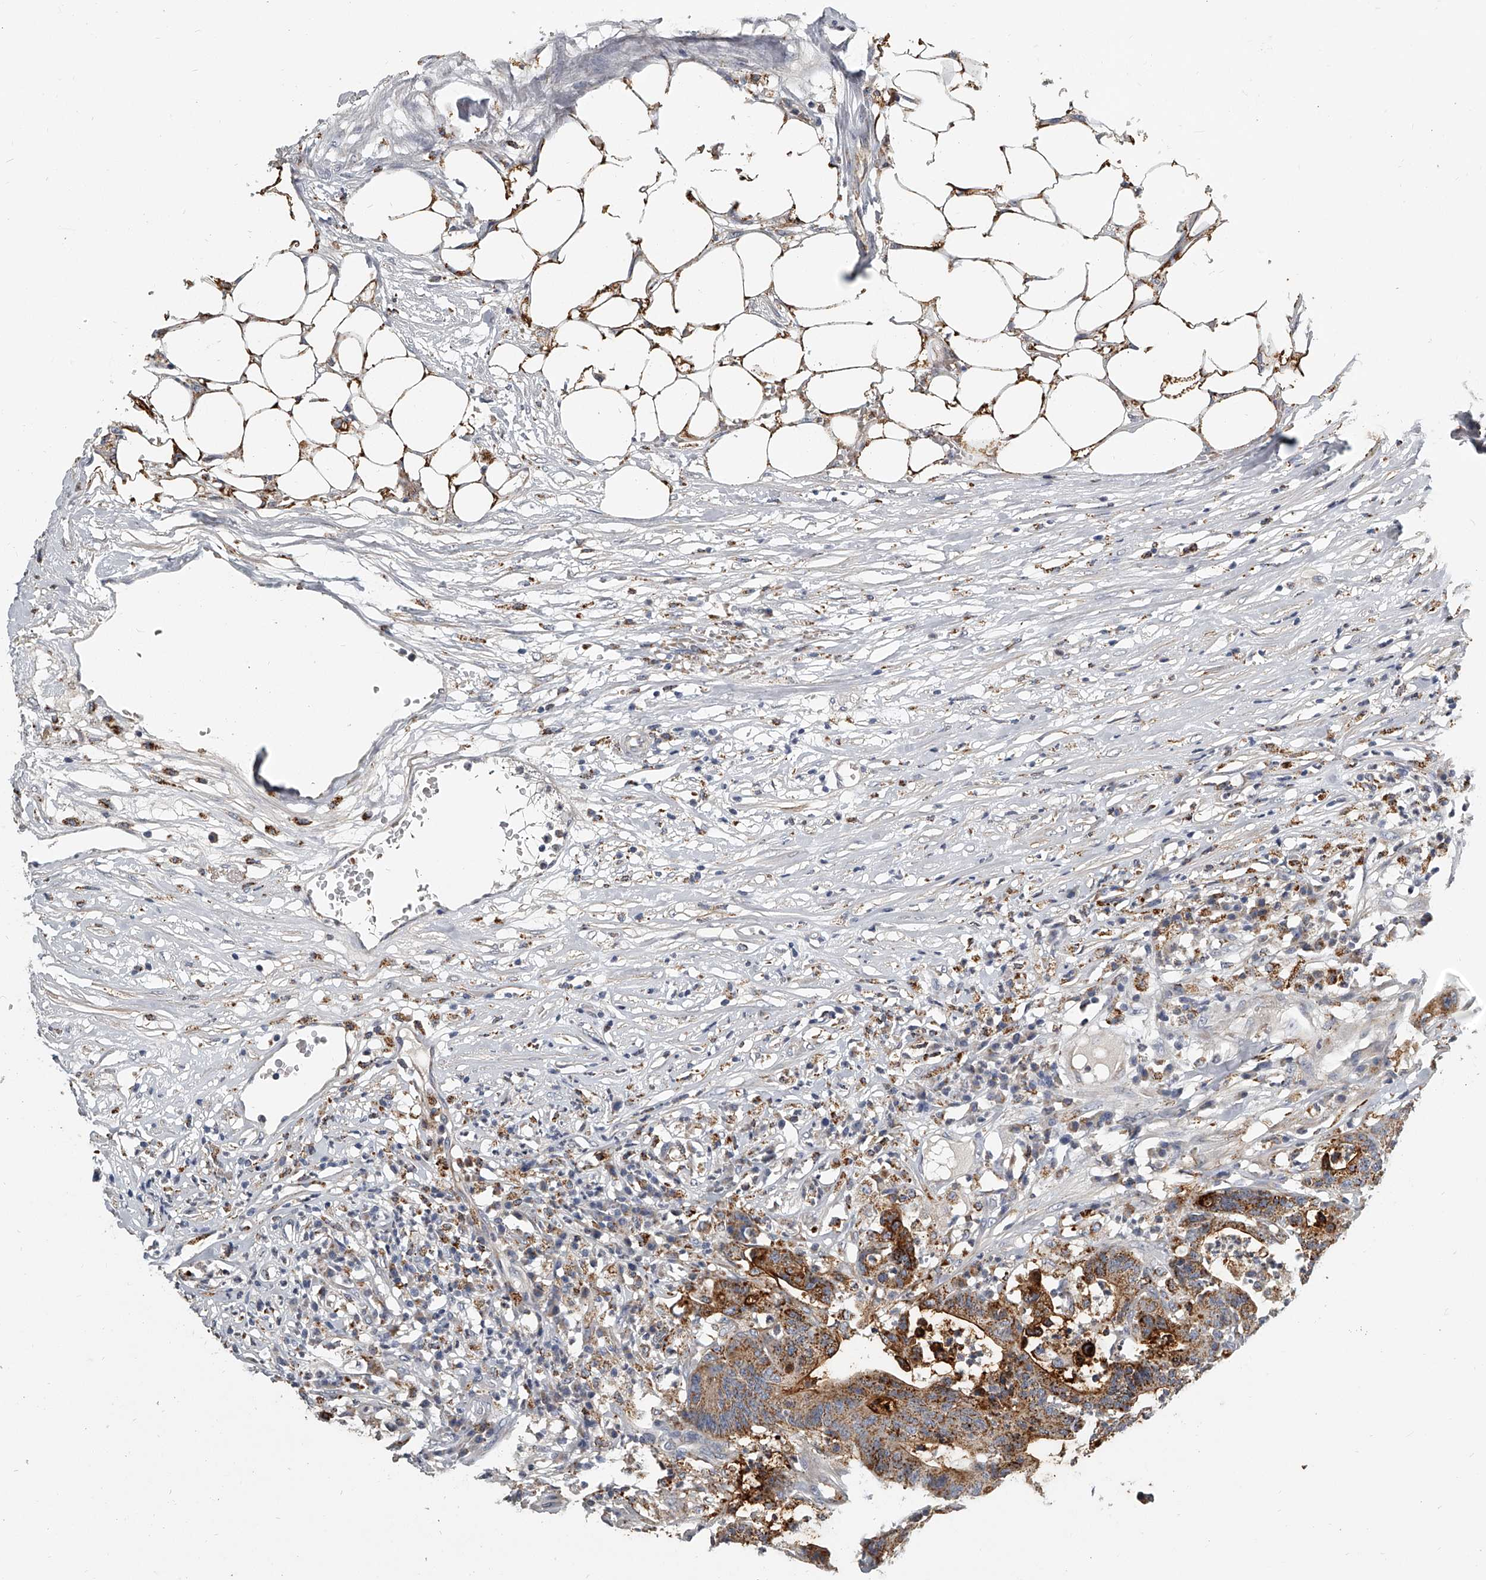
{"staining": {"intensity": "strong", "quantity": ">75%", "location": "cytoplasmic/membranous"}, "tissue": "colorectal cancer", "cell_type": "Tumor cells", "image_type": "cancer", "snomed": [{"axis": "morphology", "description": "Adenocarcinoma, NOS"}, {"axis": "topography", "description": "Colon"}], "caption": "Human adenocarcinoma (colorectal) stained with a brown dye shows strong cytoplasmic/membranous positive staining in about >75% of tumor cells.", "gene": "KLHL7", "patient": {"sex": "female", "age": 84}}